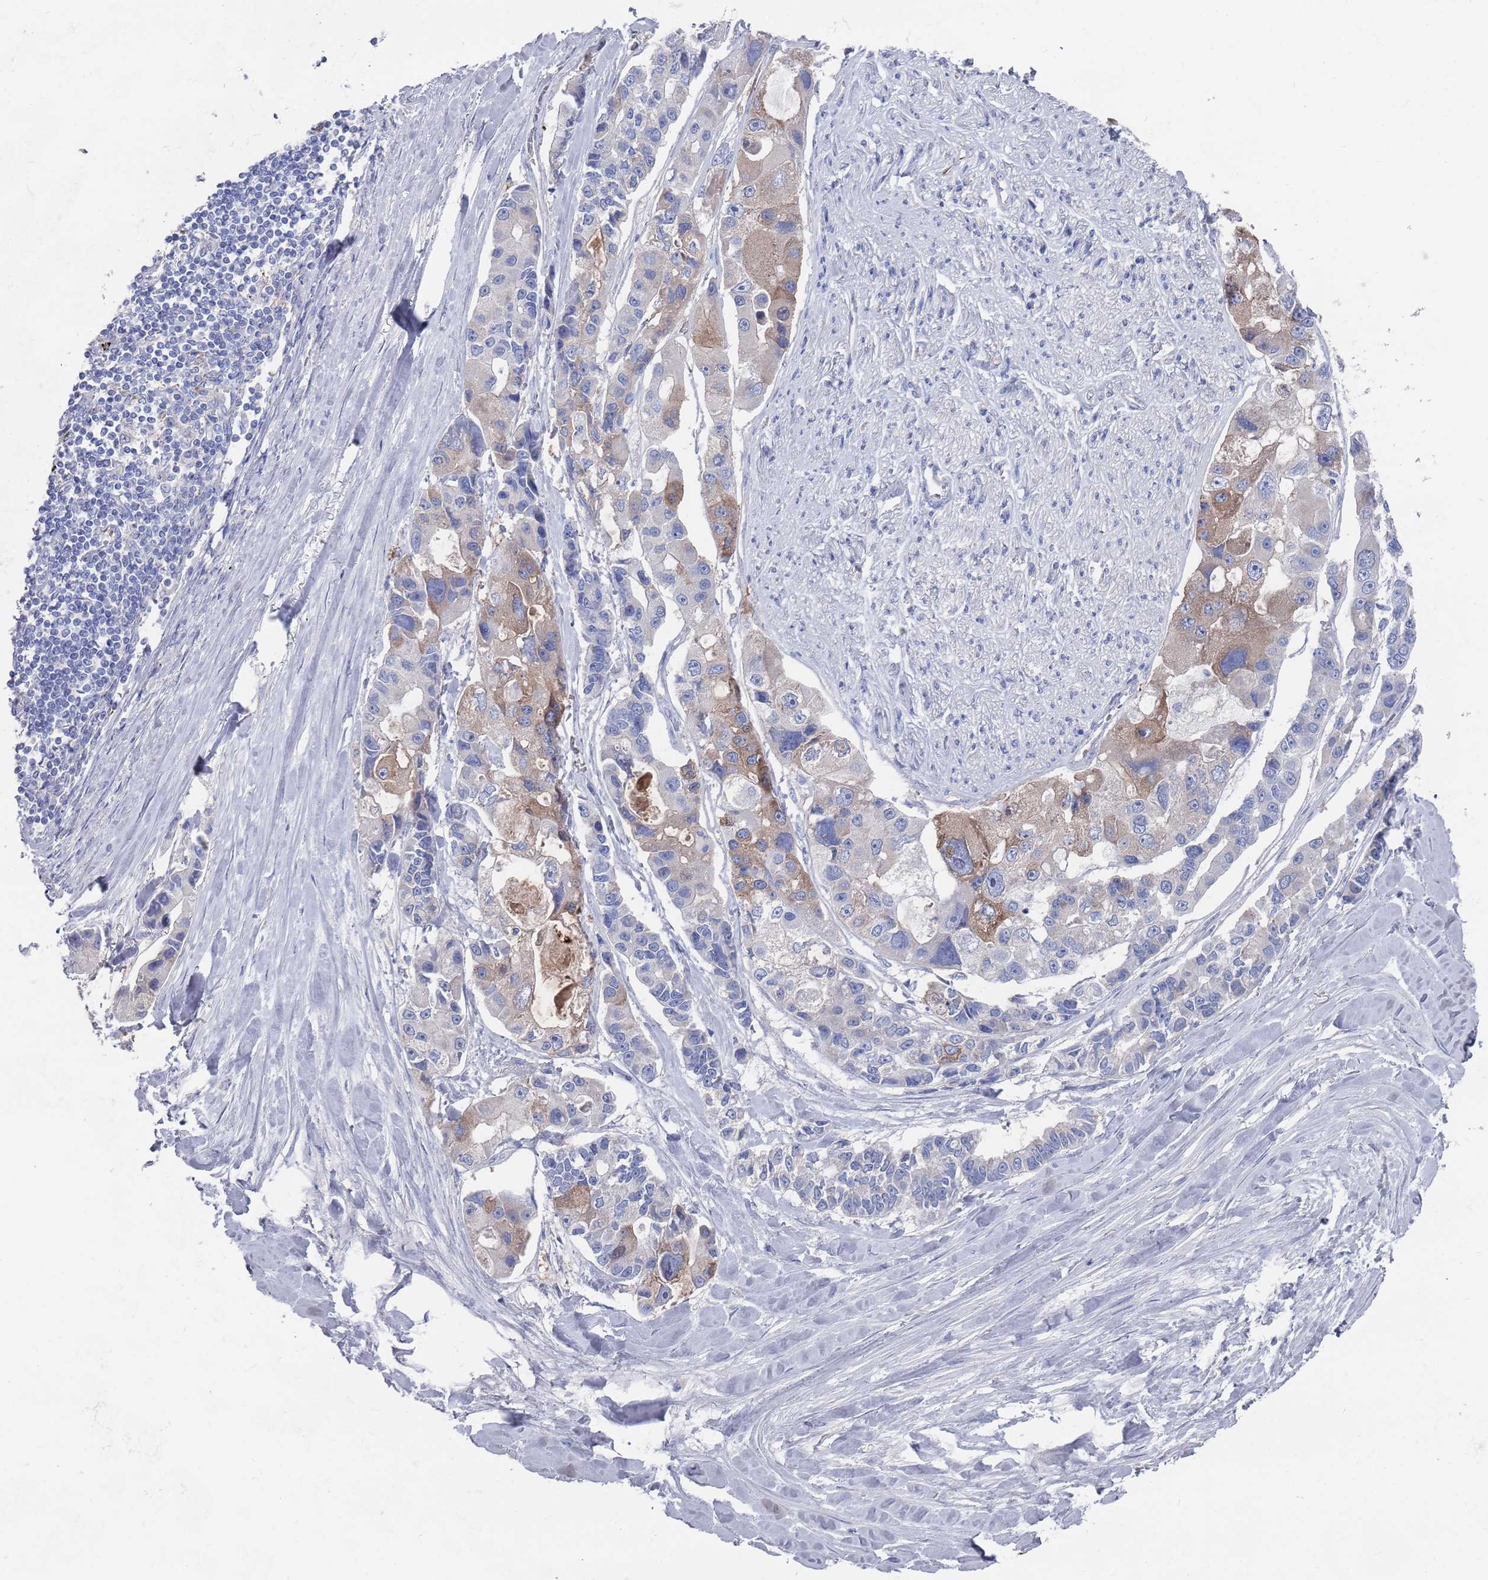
{"staining": {"intensity": "weak", "quantity": "<25%", "location": "cytoplasmic/membranous"}, "tissue": "lung cancer", "cell_type": "Tumor cells", "image_type": "cancer", "snomed": [{"axis": "morphology", "description": "Adenocarcinoma, NOS"}, {"axis": "topography", "description": "Lung"}], "caption": "Micrograph shows no significant protein positivity in tumor cells of lung cancer. (Stains: DAB (3,3'-diaminobenzidine) immunohistochemistry (IHC) with hematoxylin counter stain, Microscopy: brightfield microscopy at high magnification).", "gene": "TMCO3", "patient": {"sex": "female", "age": 54}}